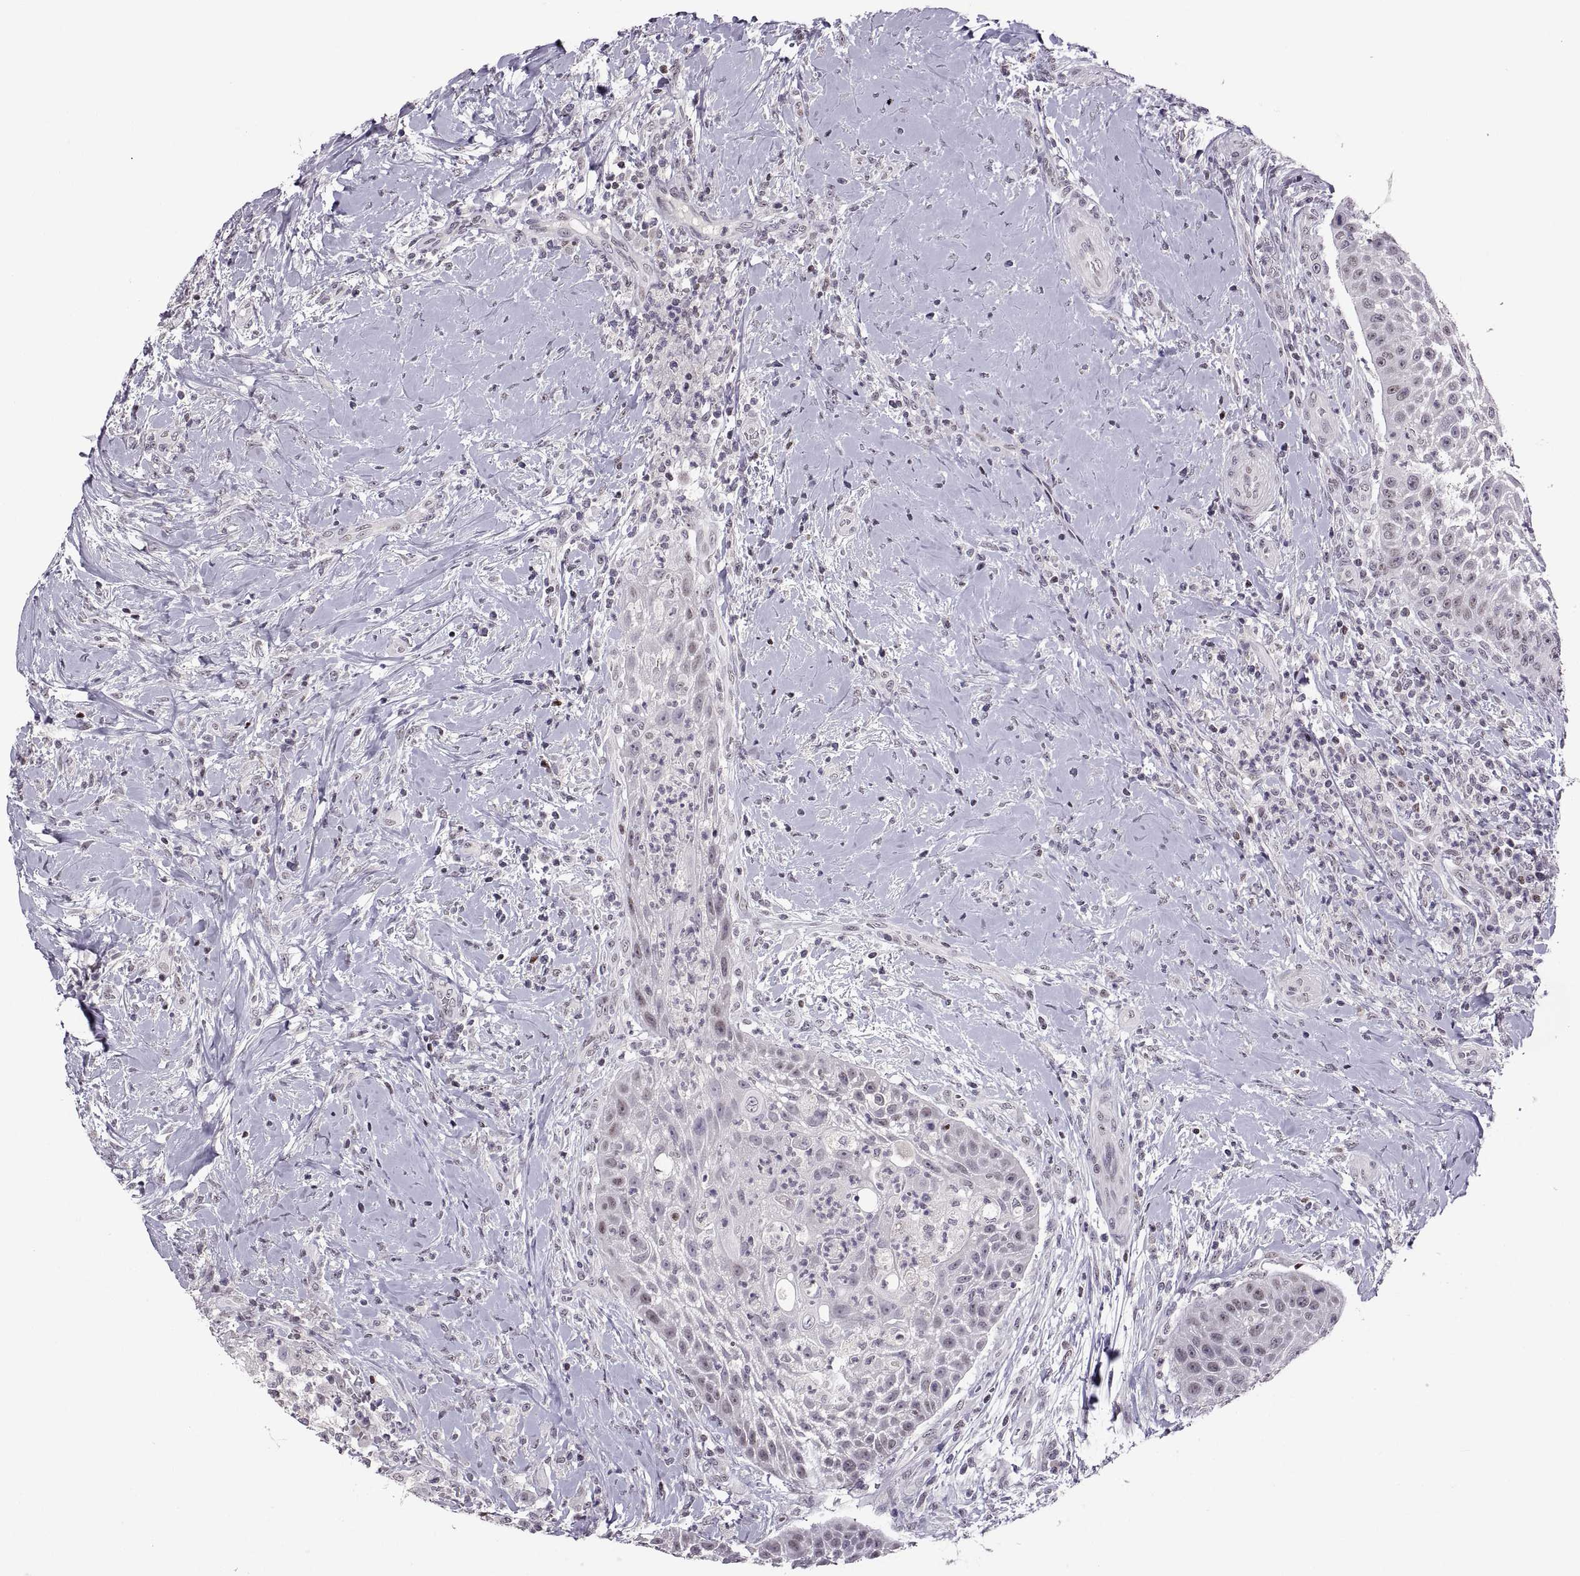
{"staining": {"intensity": "negative", "quantity": "none", "location": "none"}, "tissue": "head and neck cancer", "cell_type": "Tumor cells", "image_type": "cancer", "snomed": [{"axis": "morphology", "description": "Squamous cell carcinoma, NOS"}, {"axis": "topography", "description": "Head-Neck"}], "caption": "Histopathology image shows no protein expression in tumor cells of head and neck cancer (squamous cell carcinoma) tissue.", "gene": "NEK2", "patient": {"sex": "male", "age": 69}}